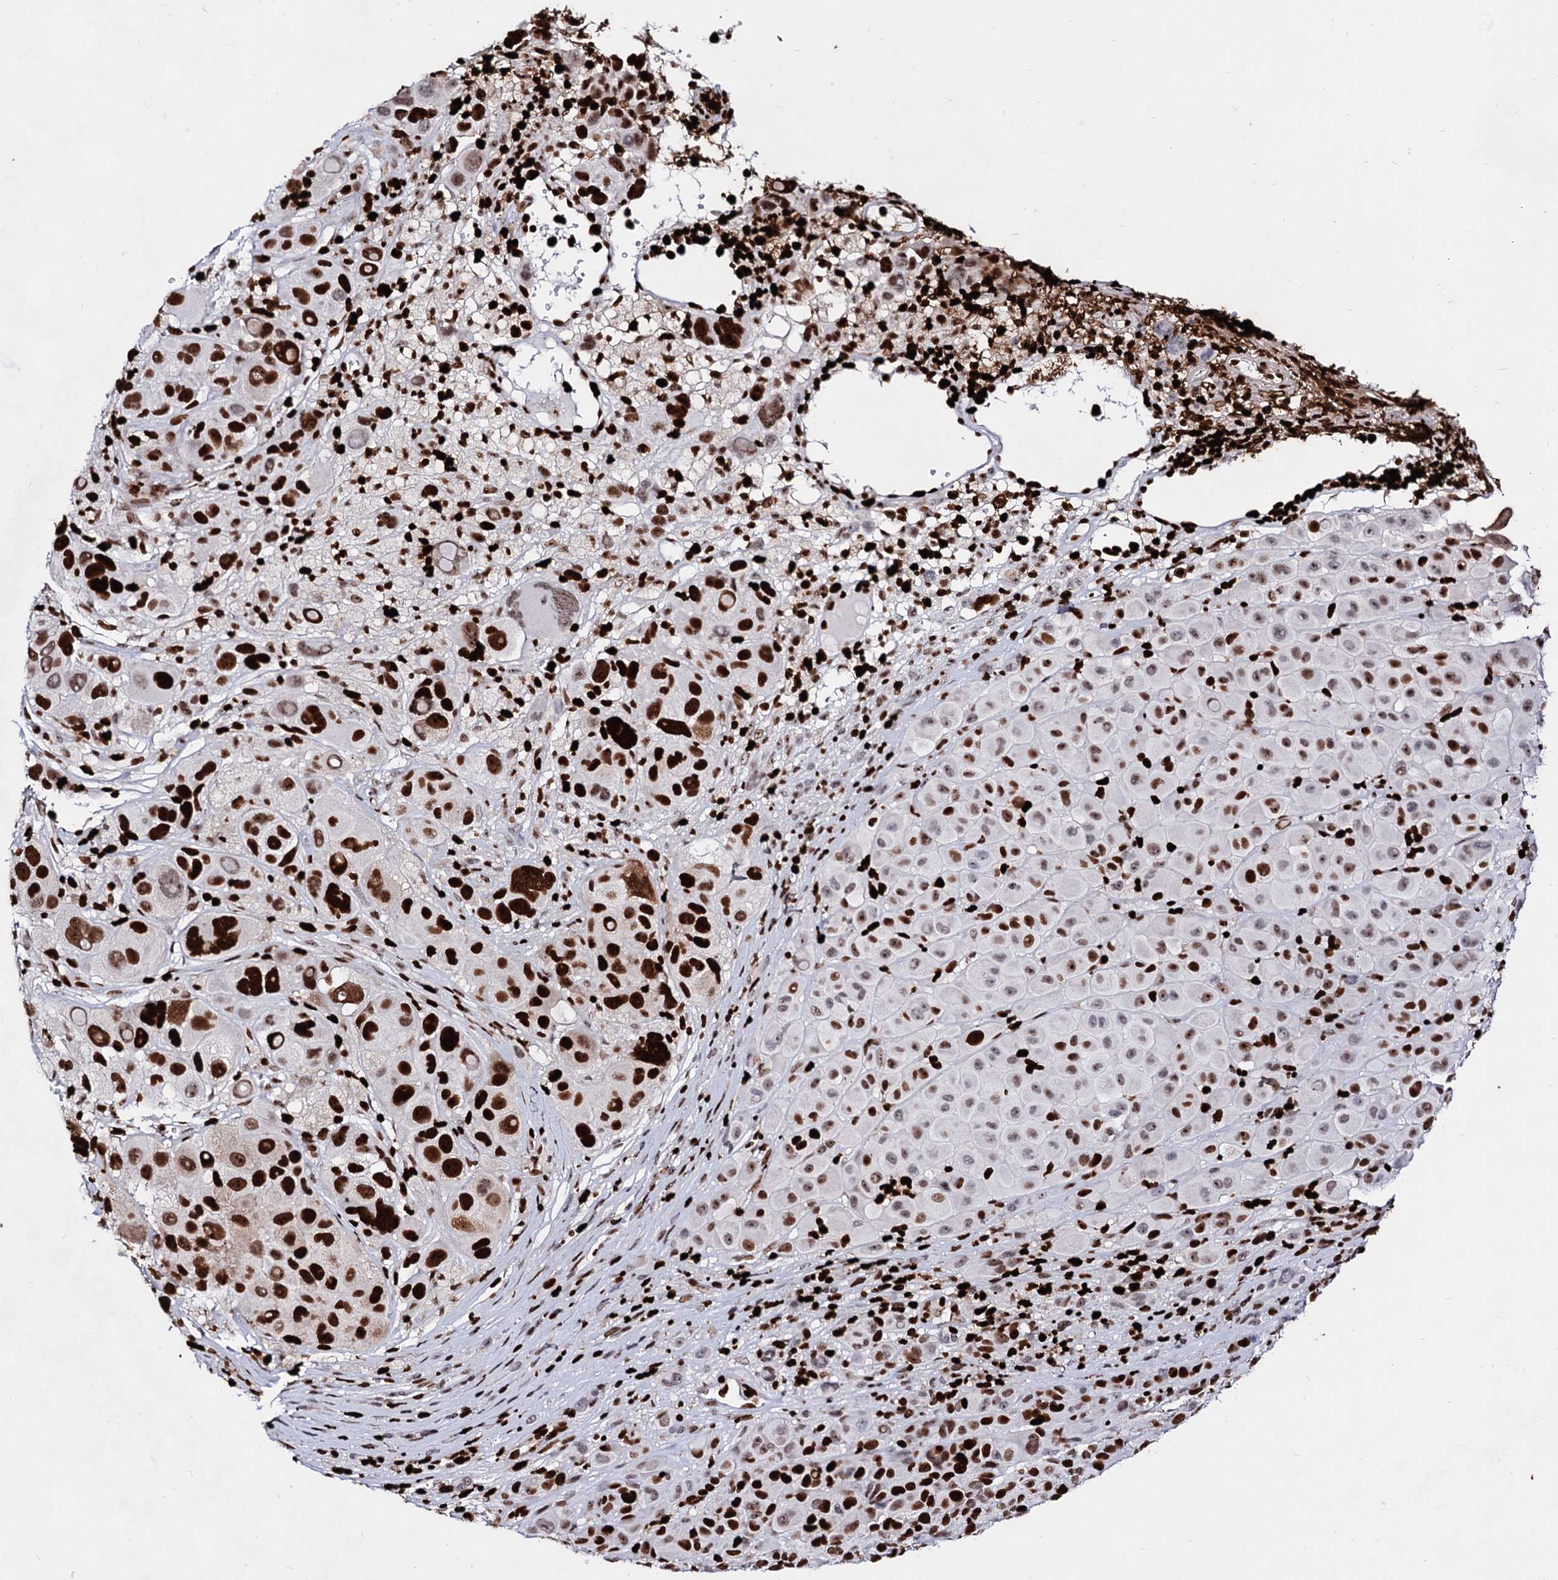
{"staining": {"intensity": "strong", "quantity": ">75%", "location": "nuclear"}, "tissue": "melanoma", "cell_type": "Tumor cells", "image_type": "cancer", "snomed": [{"axis": "morphology", "description": "Malignant melanoma, NOS"}, {"axis": "topography", "description": "Skin of trunk"}], "caption": "IHC staining of malignant melanoma, which exhibits high levels of strong nuclear positivity in about >75% of tumor cells indicating strong nuclear protein staining. The staining was performed using DAB (brown) for protein detection and nuclei were counterstained in hematoxylin (blue).", "gene": "HMGB2", "patient": {"sex": "male", "age": 71}}